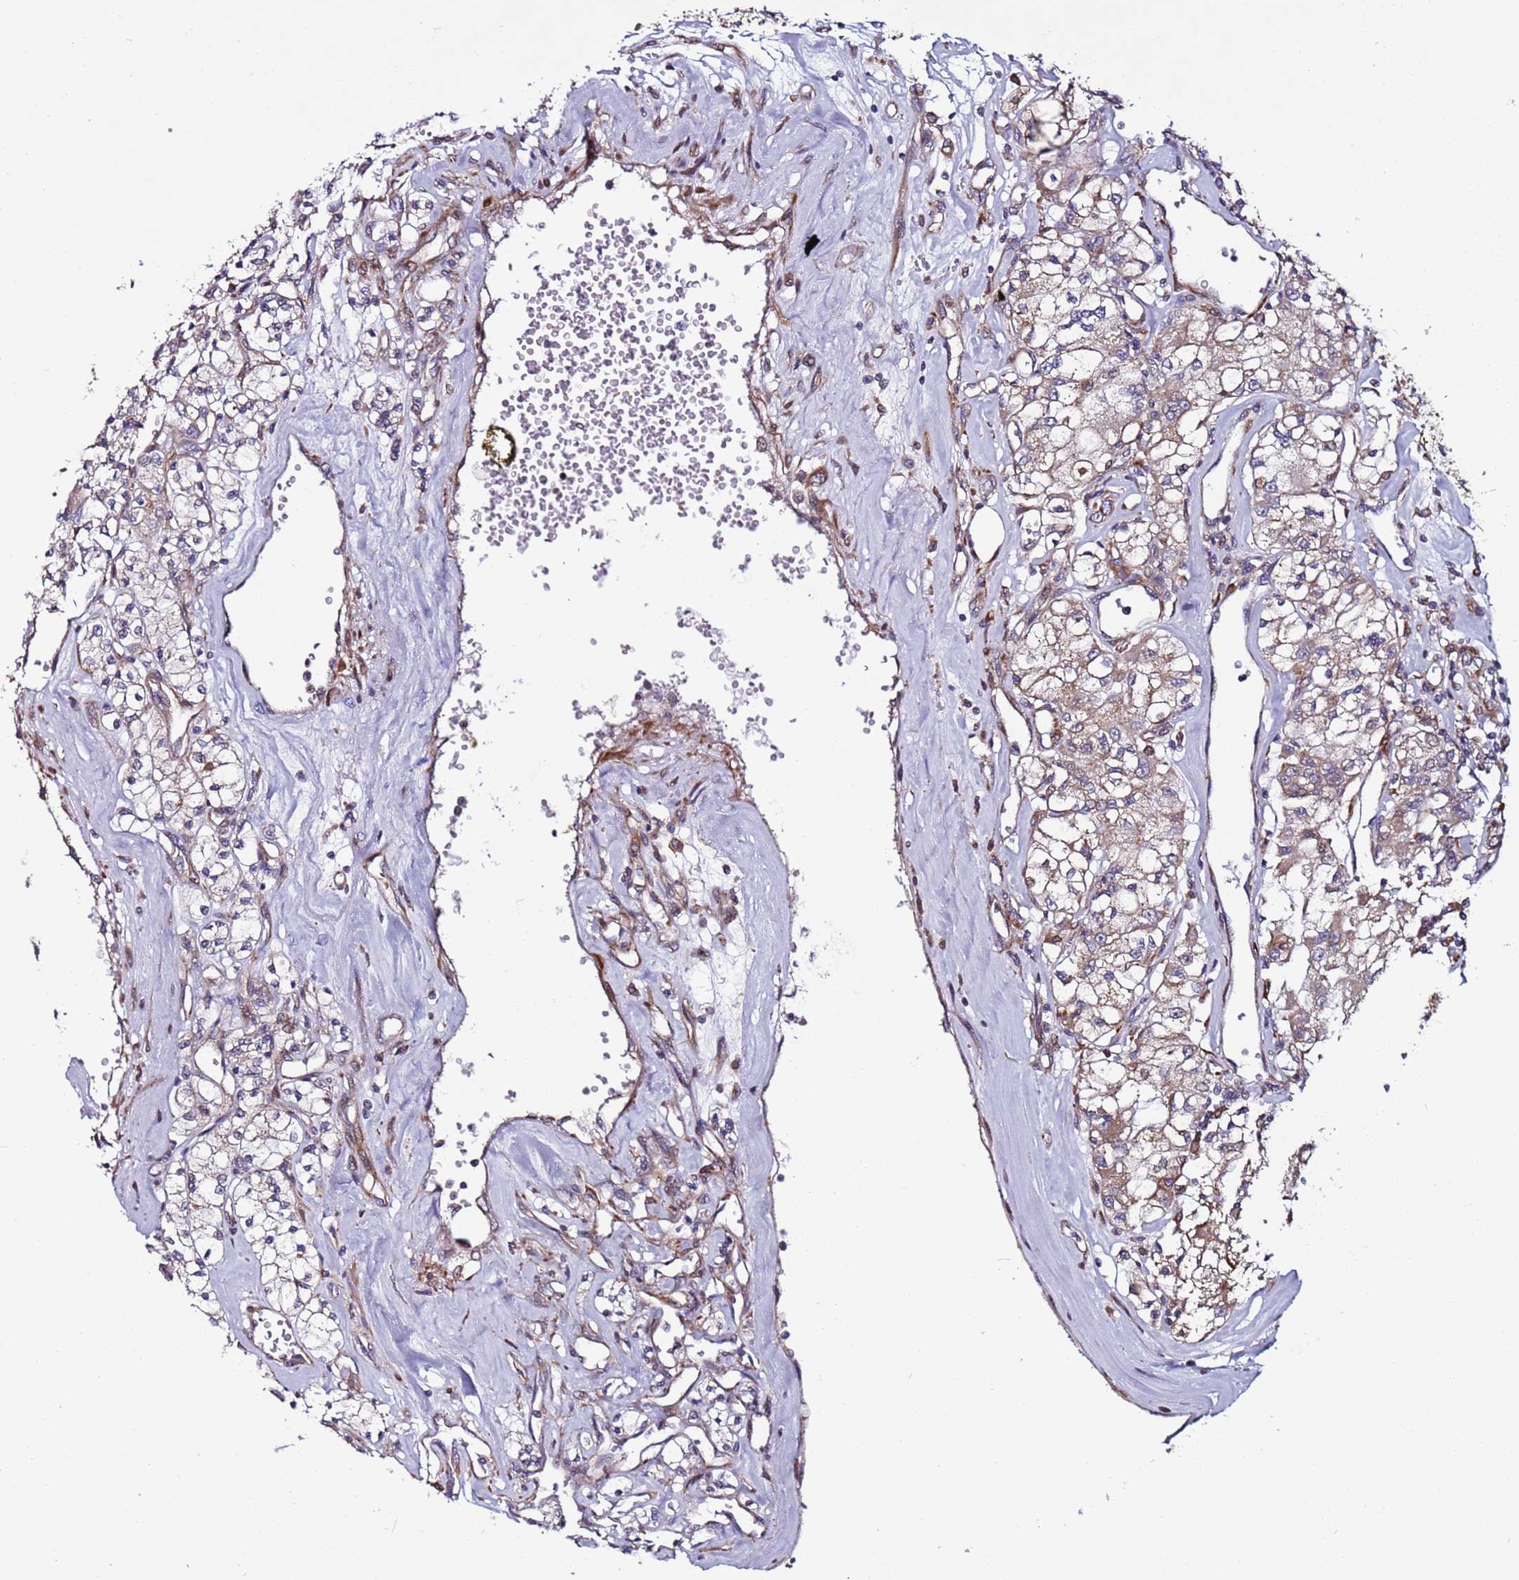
{"staining": {"intensity": "weak", "quantity": "<25%", "location": "cytoplasmic/membranous"}, "tissue": "renal cancer", "cell_type": "Tumor cells", "image_type": "cancer", "snomed": [{"axis": "morphology", "description": "Adenocarcinoma, NOS"}, {"axis": "topography", "description": "Kidney"}], "caption": "Adenocarcinoma (renal) was stained to show a protein in brown. There is no significant expression in tumor cells.", "gene": "MCRIP1", "patient": {"sex": "female", "age": 59}}